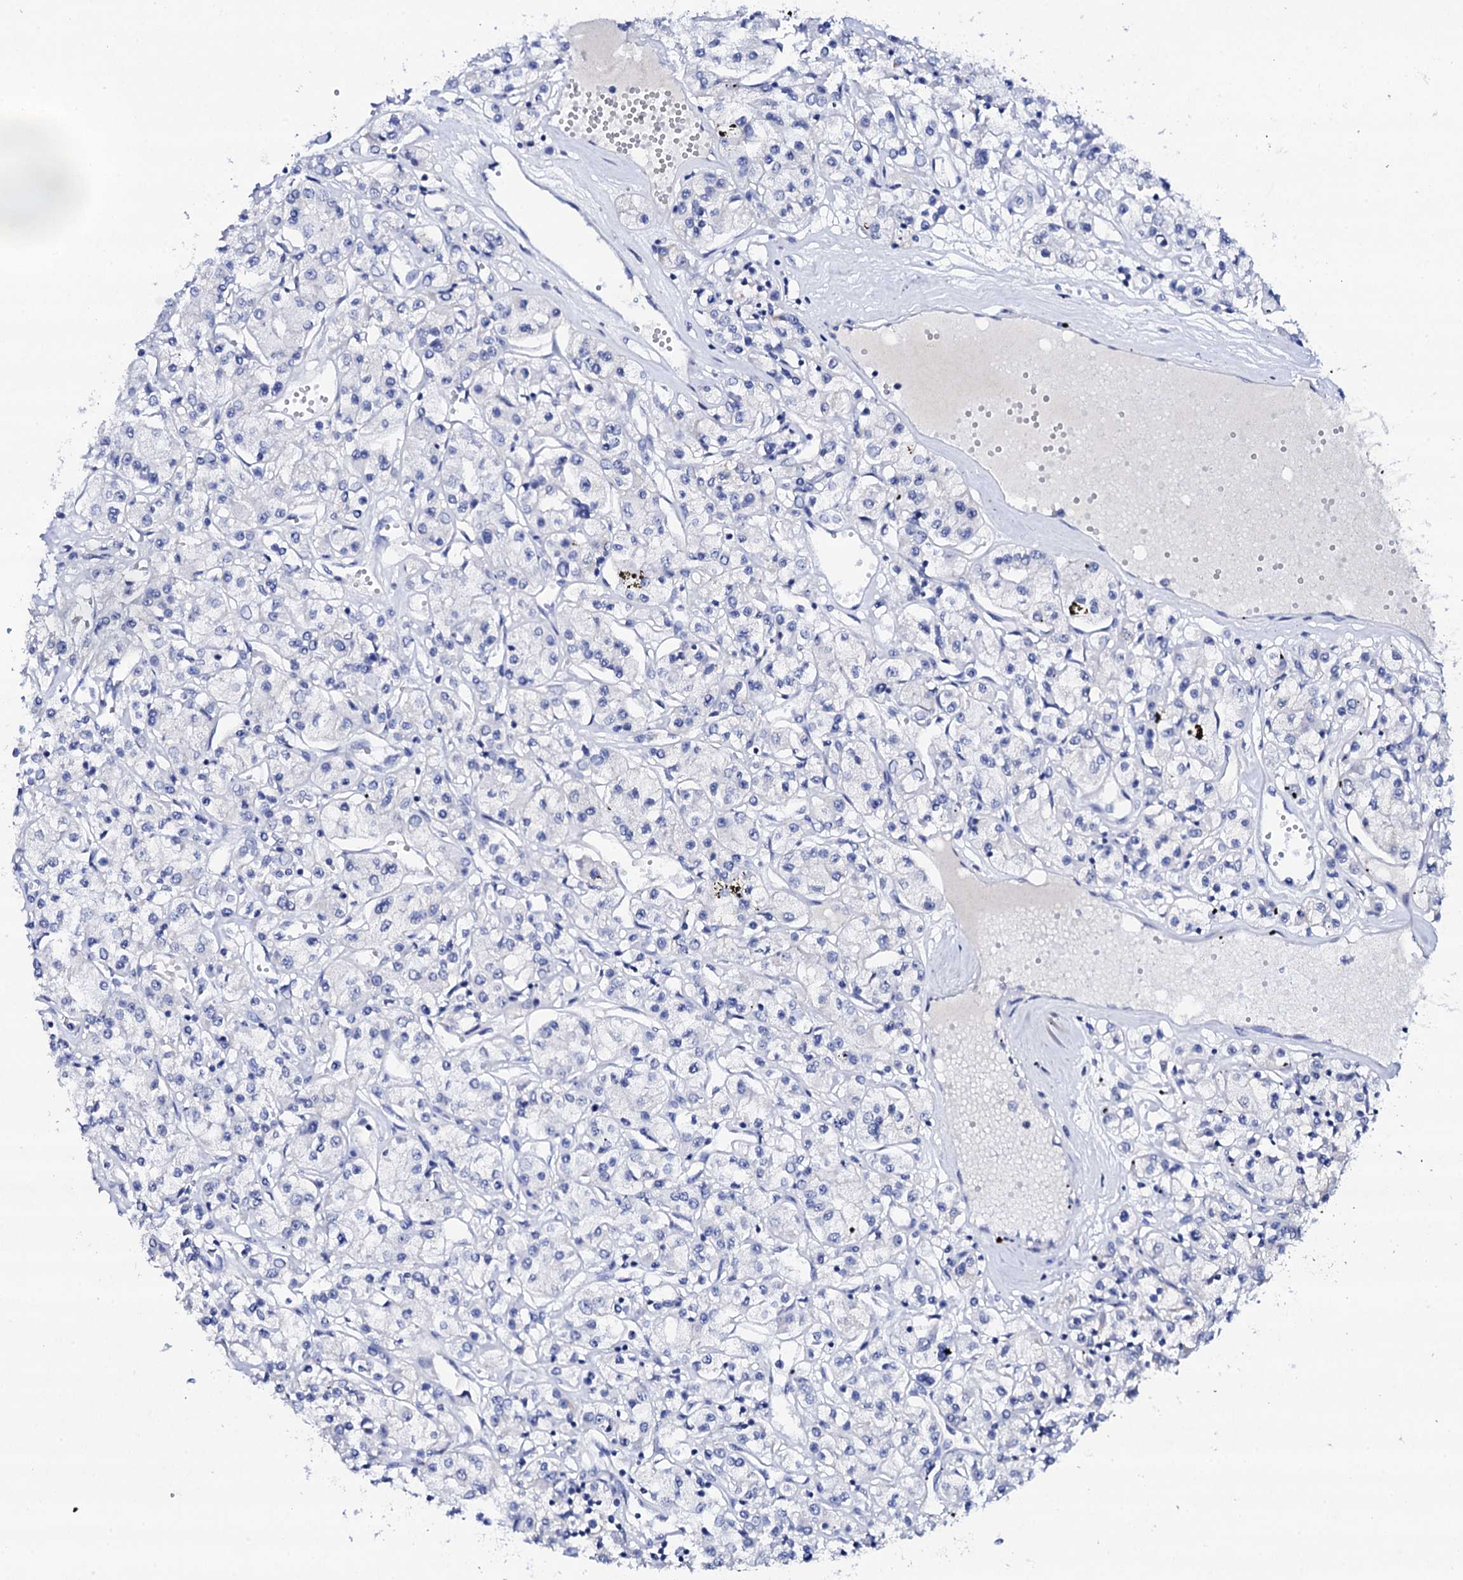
{"staining": {"intensity": "negative", "quantity": "none", "location": "none"}, "tissue": "renal cancer", "cell_type": "Tumor cells", "image_type": "cancer", "snomed": [{"axis": "morphology", "description": "Adenocarcinoma, NOS"}, {"axis": "topography", "description": "Kidney"}], "caption": "Human renal cancer (adenocarcinoma) stained for a protein using immunohistochemistry reveals no expression in tumor cells.", "gene": "FBXL16", "patient": {"sex": "female", "age": 59}}